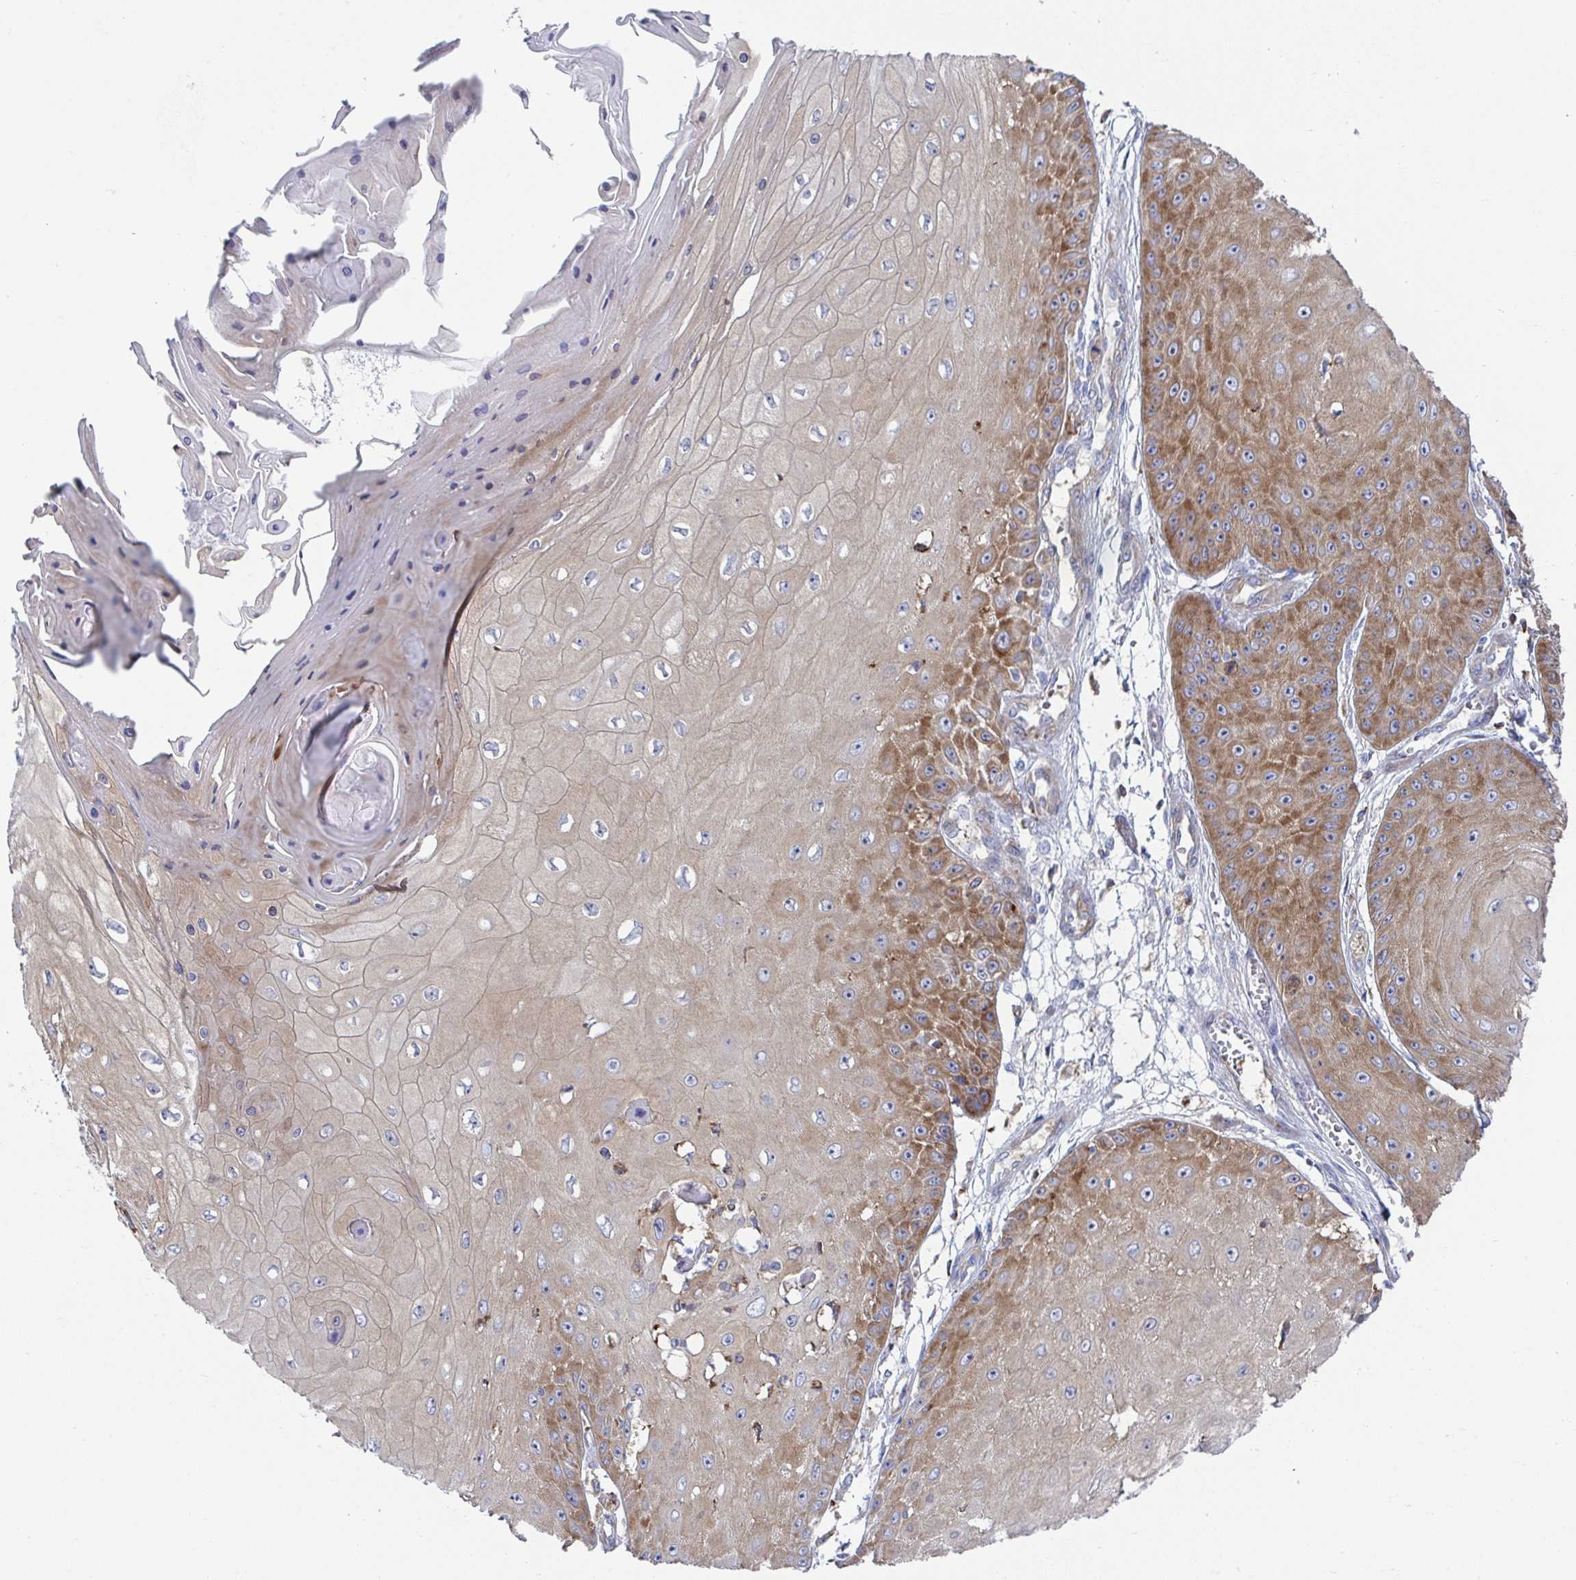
{"staining": {"intensity": "moderate", "quantity": "25%-75%", "location": "cytoplasmic/membranous"}, "tissue": "skin cancer", "cell_type": "Tumor cells", "image_type": "cancer", "snomed": [{"axis": "morphology", "description": "Squamous cell carcinoma, NOS"}, {"axis": "topography", "description": "Skin"}], "caption": "IHC (DAB (3,3'-diaminobenzidine)) staining of squamous cell carcinoma (skin) demonstrates moderate cytoplasmic/membranous protein staining in approximately 25%-75% of tumor cells.", "gene": "WNK1", "patient": {"sex": "male", "age": 70}}